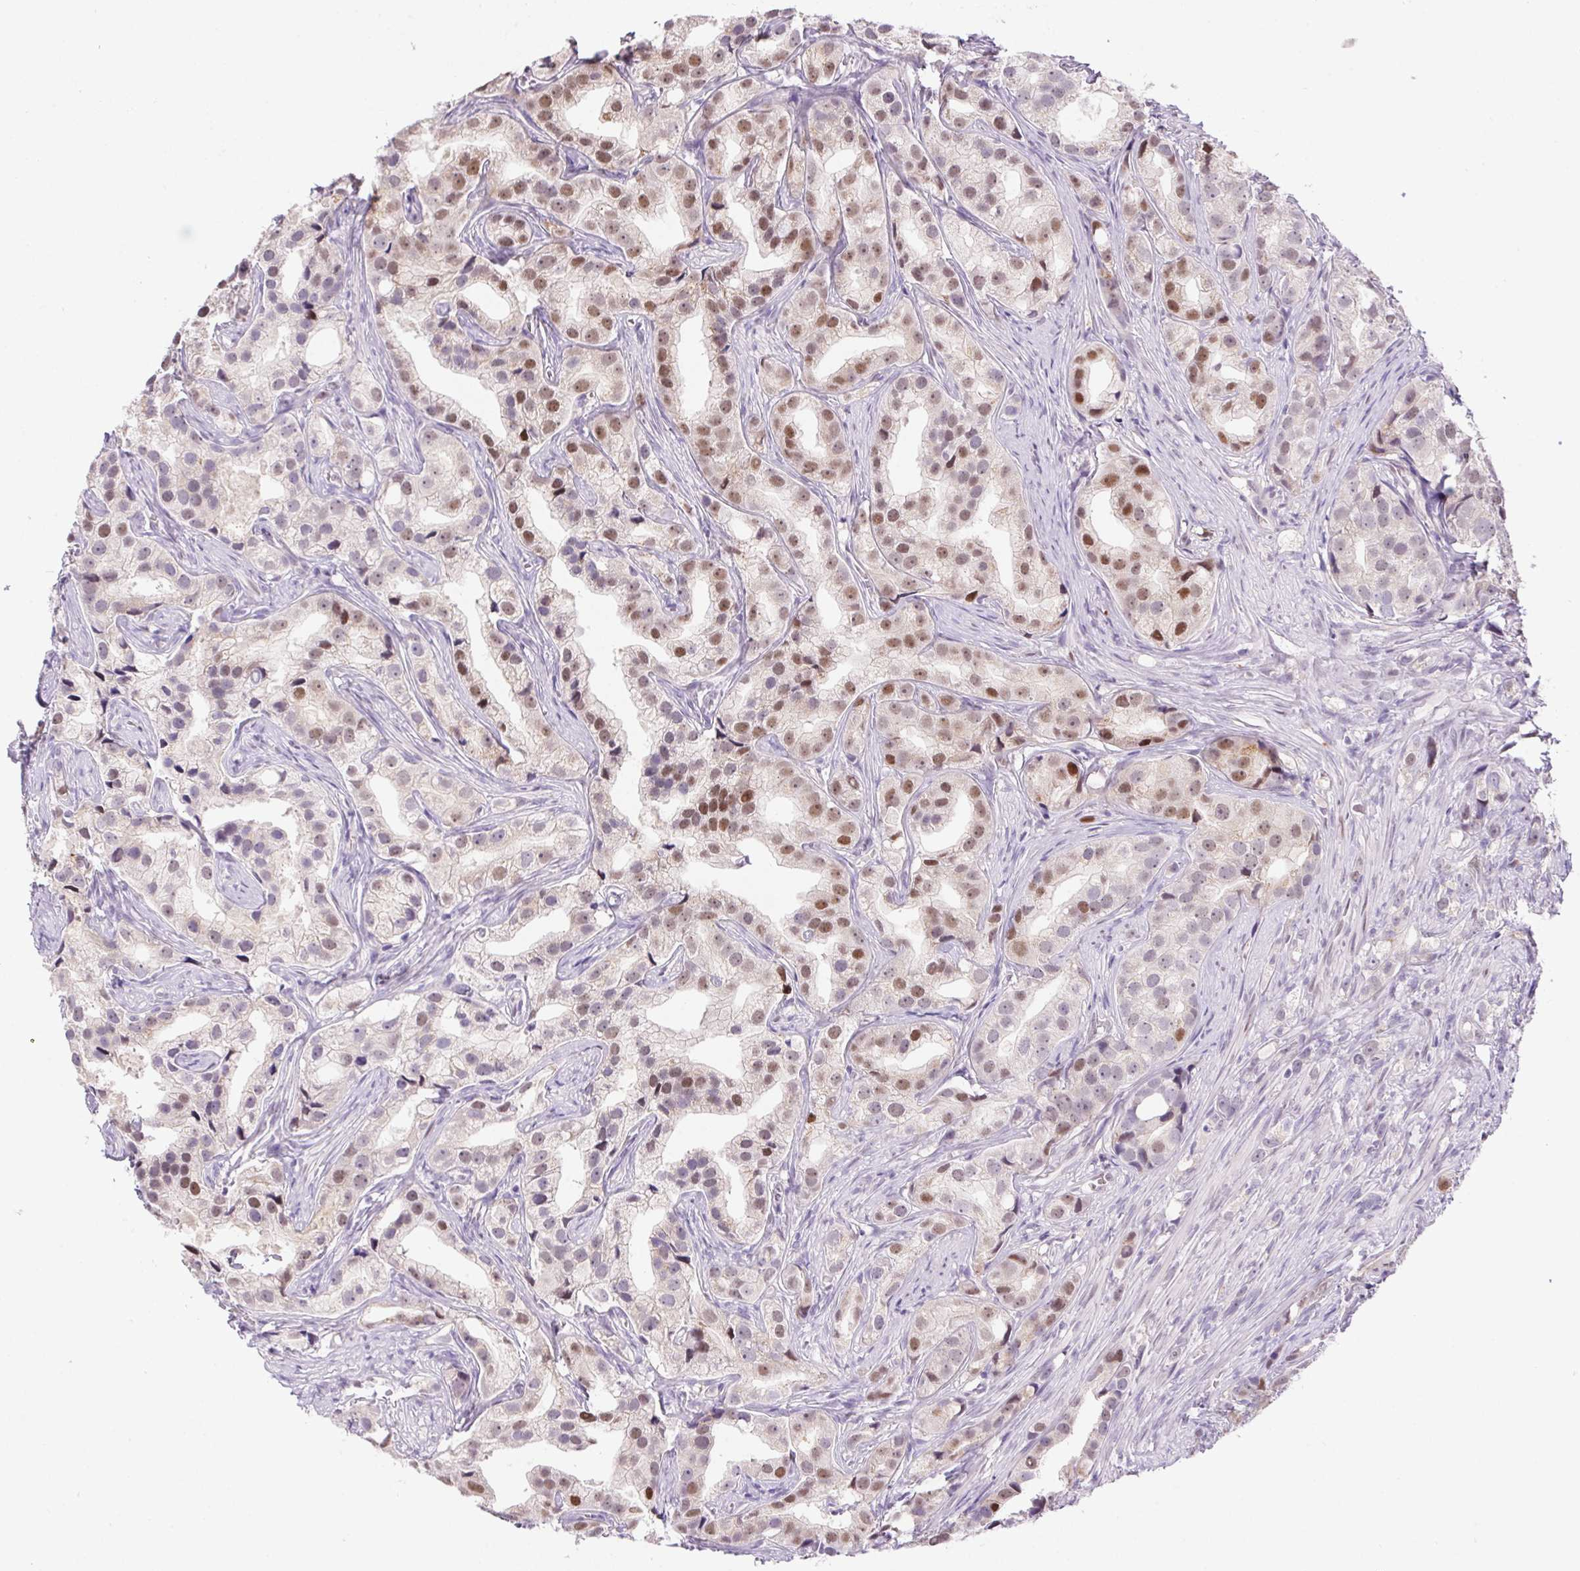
{"staining": {"intensity": "moderate", "quantity": ">75%", "location": "nuclear"}, "tissue": "prostate cancer", "cell_type": "Tumor cells", "image_type": "cancer", "snomed": [{"axis": "morphology", "description": "Adenocarcinoma, High grade"}, {"axis": "topography", "description": "Prostate"}], "caption": "This image reveals IHC staining of prostate cancer (adenocarcinoma (high-grade)), with medium moderate nuclear staining in approximately >75% of tumor cells.", "gene": "SP9", "patient": {"sex": "male", "age": 75}}